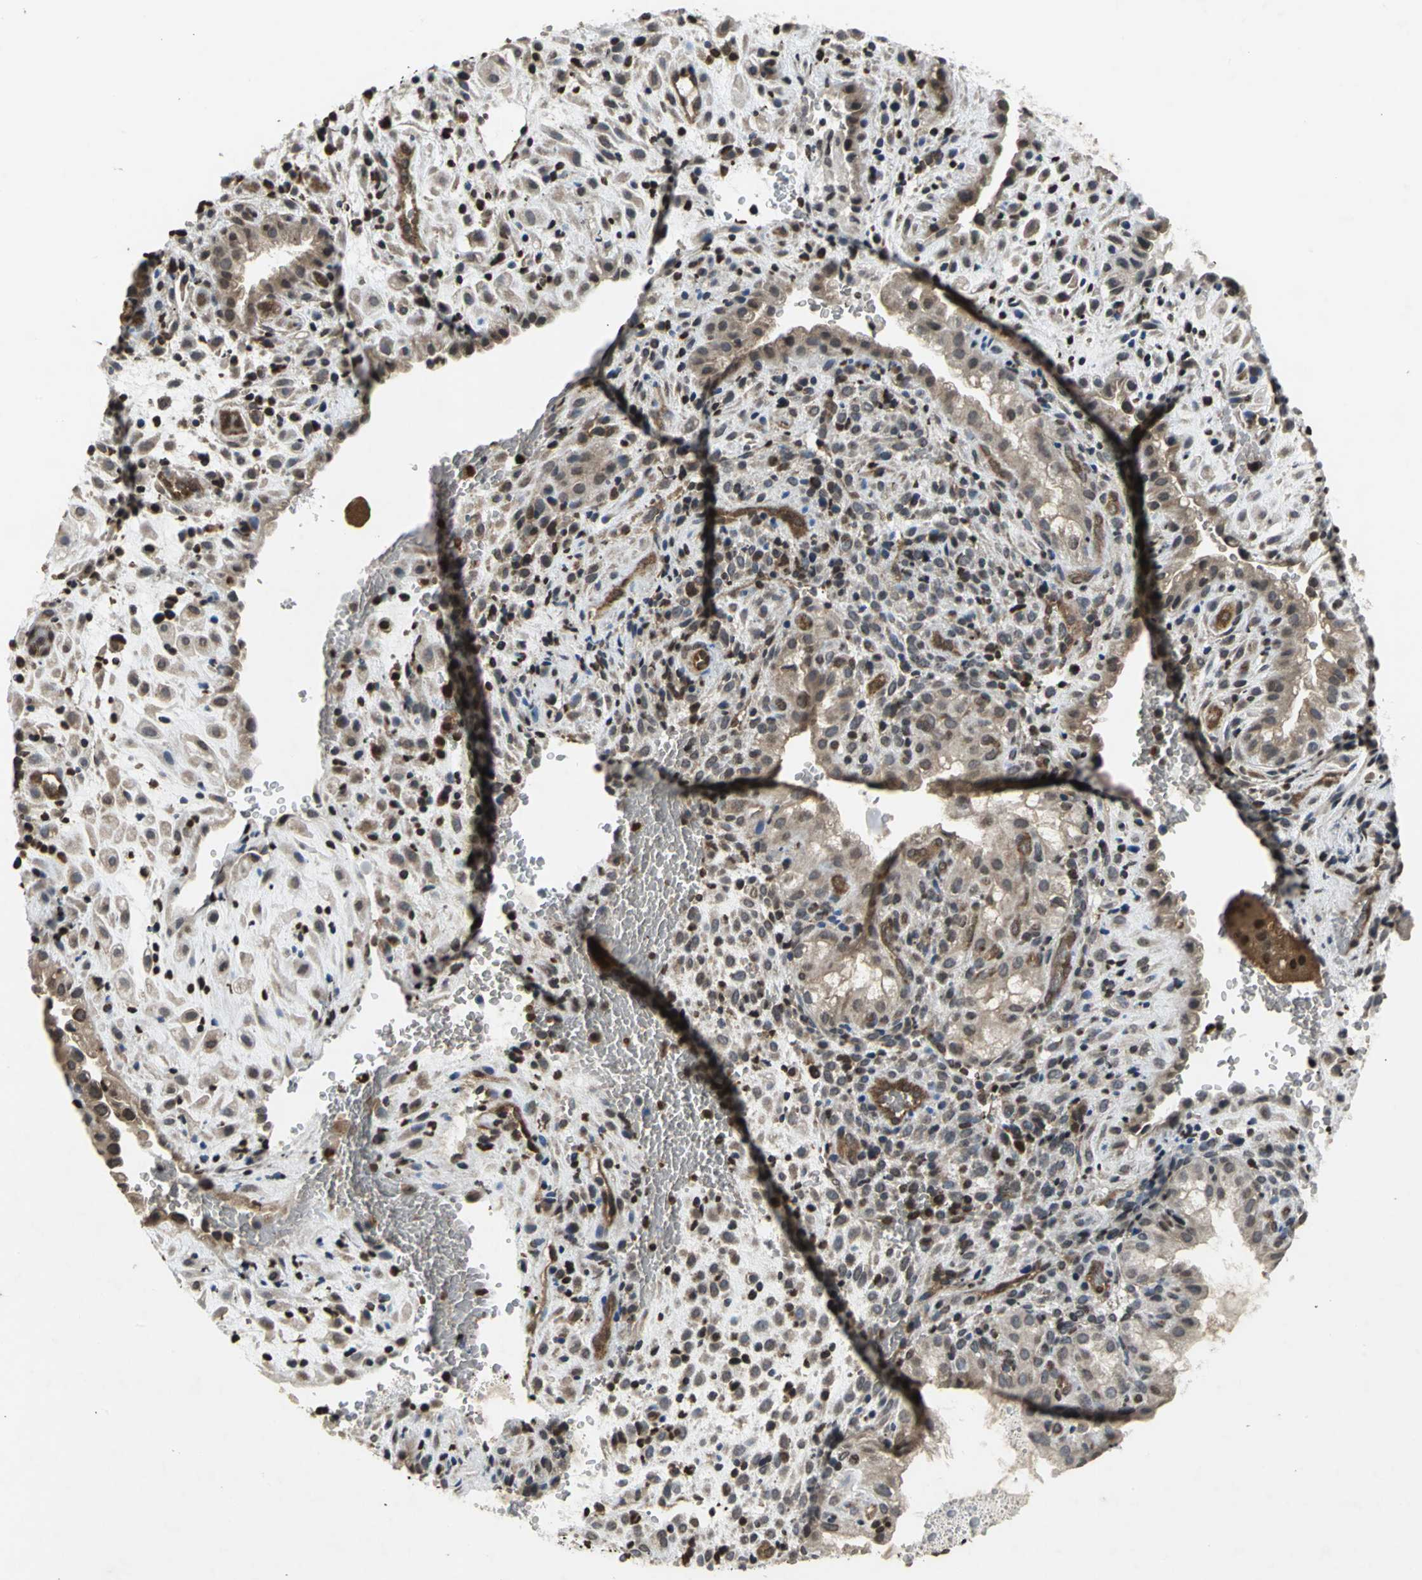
{"staining": {"intensity": "moderate", "quantity": ">75%", "location": "cytoplasmic/membranous,nuclear"}, "tissue": "placenta", "cell_type": "Decidual cells", "image_type": "normal", "snomed": [{"axis": "morphology", "description": "Normal tissue, NOS"}, {"axis": "topography", "description": "Placenta"}], "caption": "Immunohistochemistry (DAB (3,3'-diaminobenzidine)) staining of benign human placenta displays moderate cytoplasmic/membranous,nuclear protein staining in about >75% of decidual cells. (DAB (3,3'-diaminobenzidine) IHC, brown staining for protein, blue staining for nuclei).", "gene": "AHR", "patient": {"sex": "female", "age": 35}}